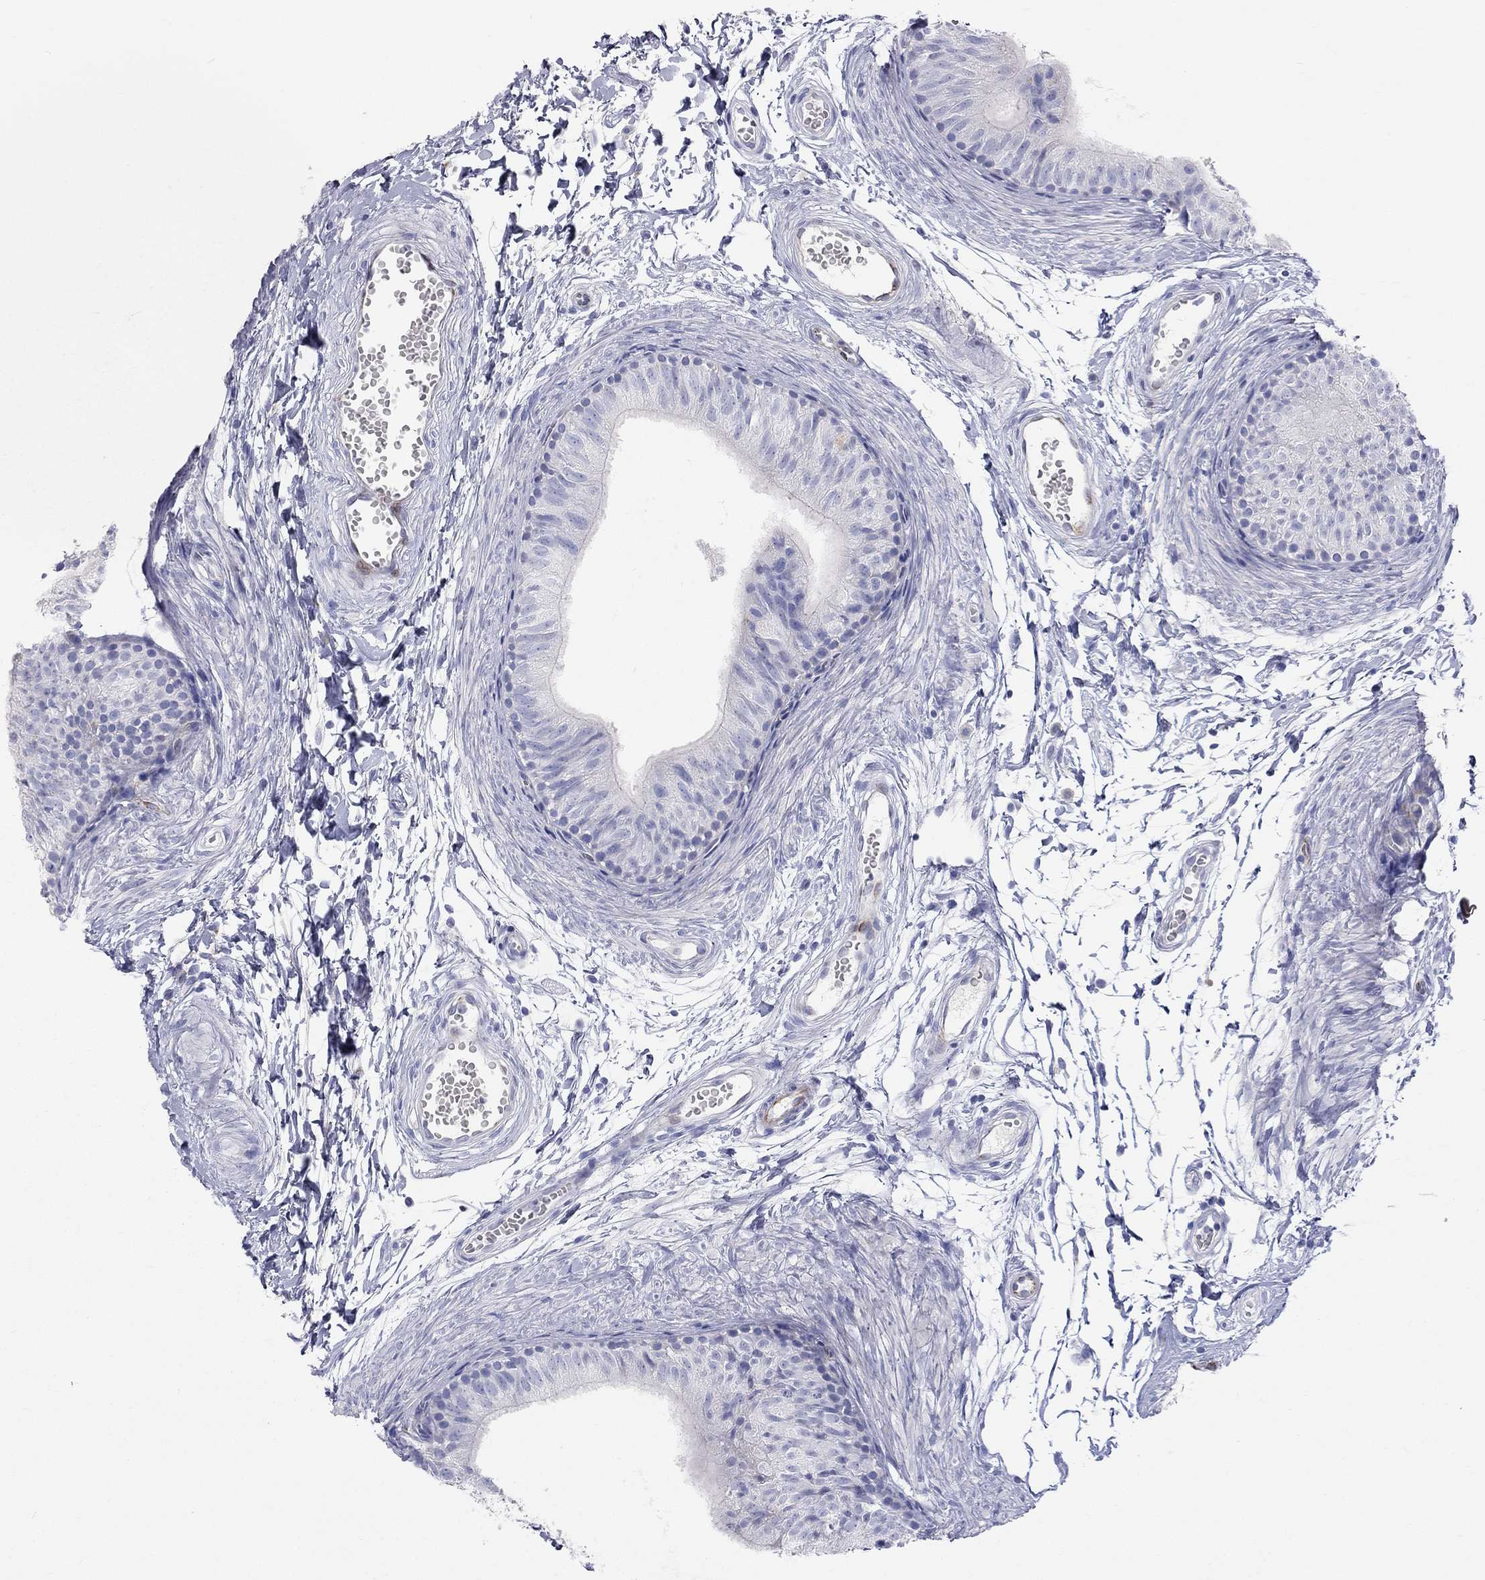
{"staining": {"intensity": "negative", "quantity": "none", "location": "none"}, "tissue": "epididymis", "cell_type": "Glandular cells", "image_type": "normal", "snomed": [{"axis": "morphology", "description": "Normal tissue, NOS"}, {"axis": "topography", "description": "Epididymis"}], "caption": "Glandular cells are negative for protein expression in unremarkable human epididymis. (DAB (3,3'-diaminobenzidine) IHC, high magnification).", "gene": "PCDHGC5", "patient": {"sex": "male", "age": 22}}